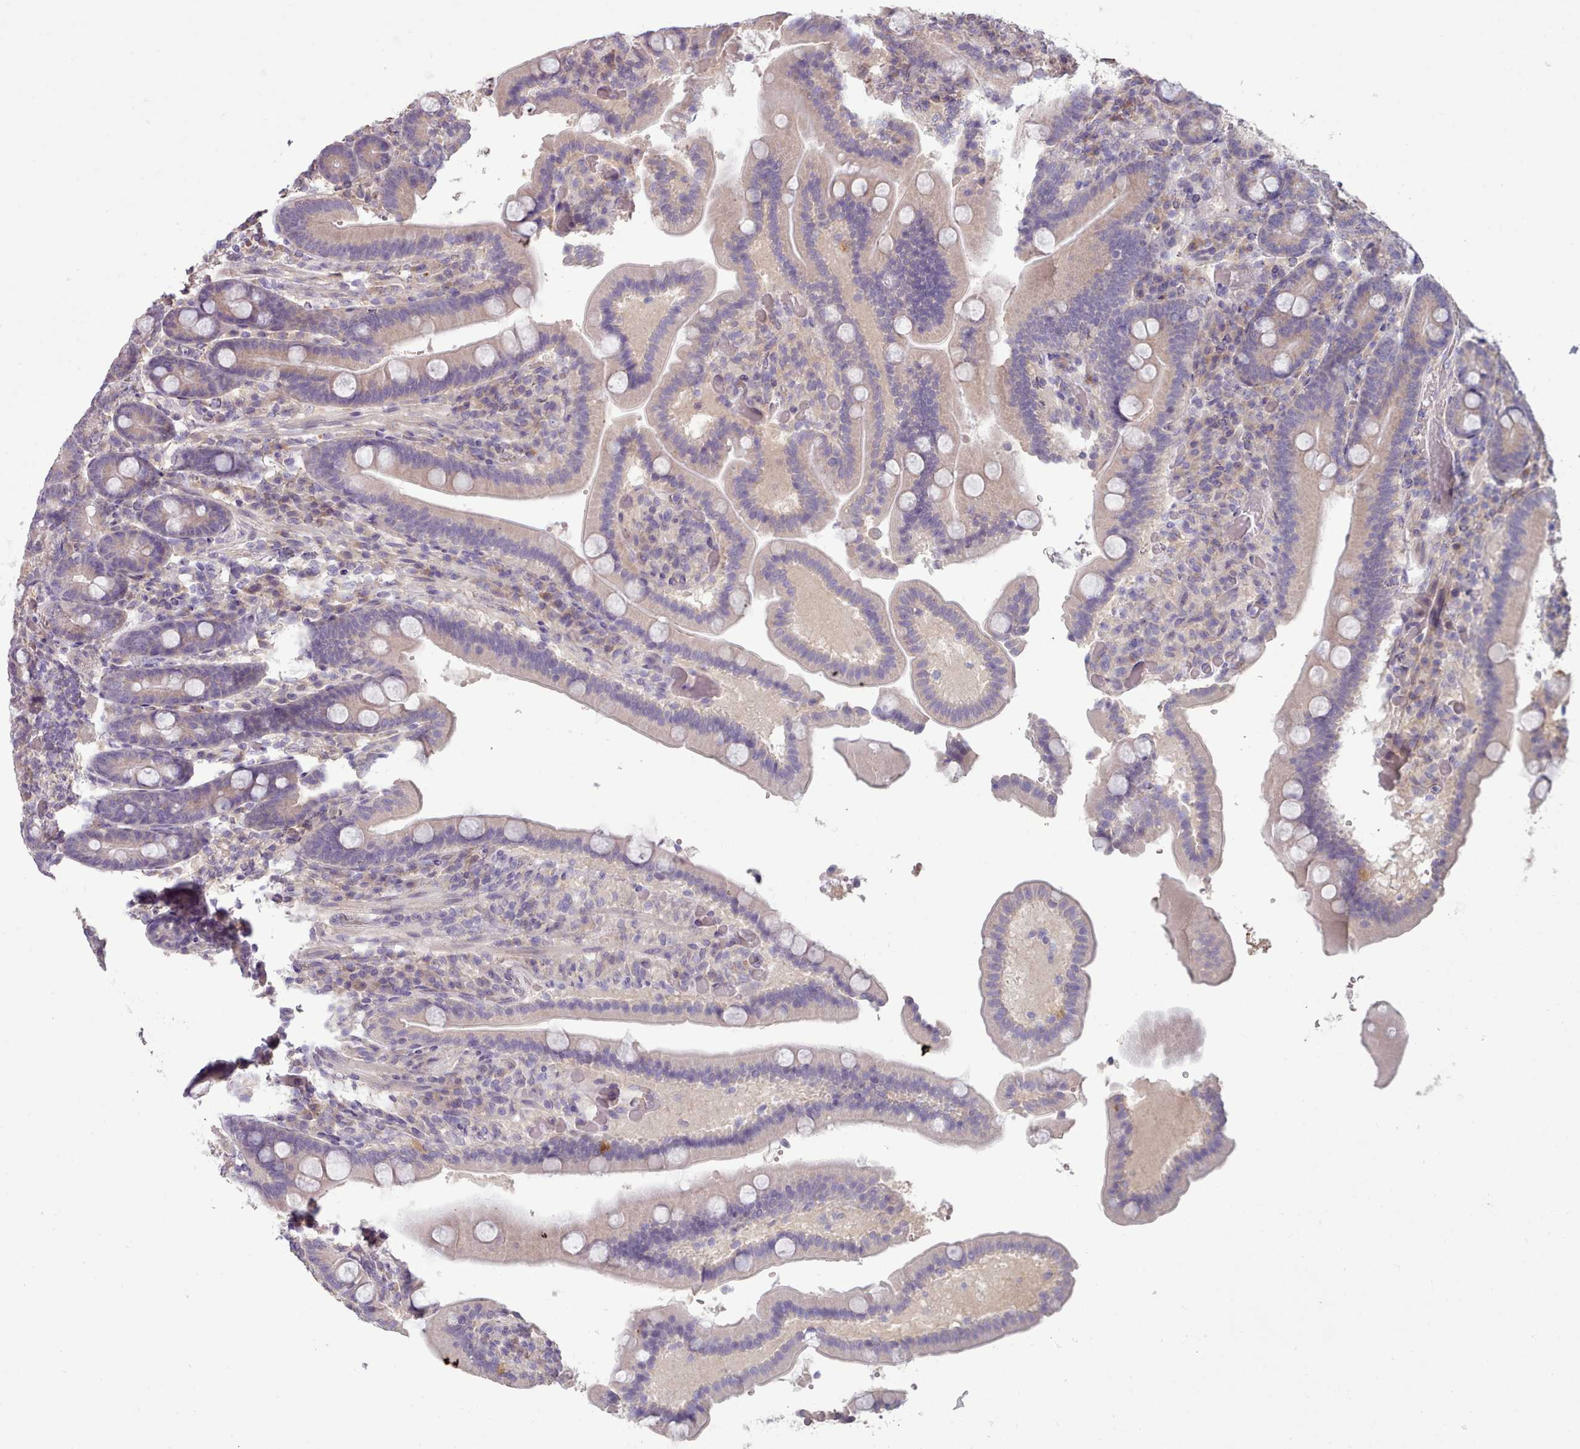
{"staining": {"intensity": "negative", "quantity": "none", "location": "none"}, "tissue": "duodenum", "cell_type": "Glandular cells", "image_type": "normal", "snomed": [{"axis": "morphology", "description": "Normal tissue, NOS"}, {"axis": "topography", "description": "Duodenum"}], "caption": "Immunohistochemical staining of unremarkable duodenum shows no significant expression in glandular cells. Brightfield microscopy of immunohistochemistry (IHC) stained with DAB (3,3'-diaminobenzidine) (brown) and hematoxylin (blue), captured at high magnification.", "gene": "DPF1", "patient": {"sex": "female", "age": 62}}